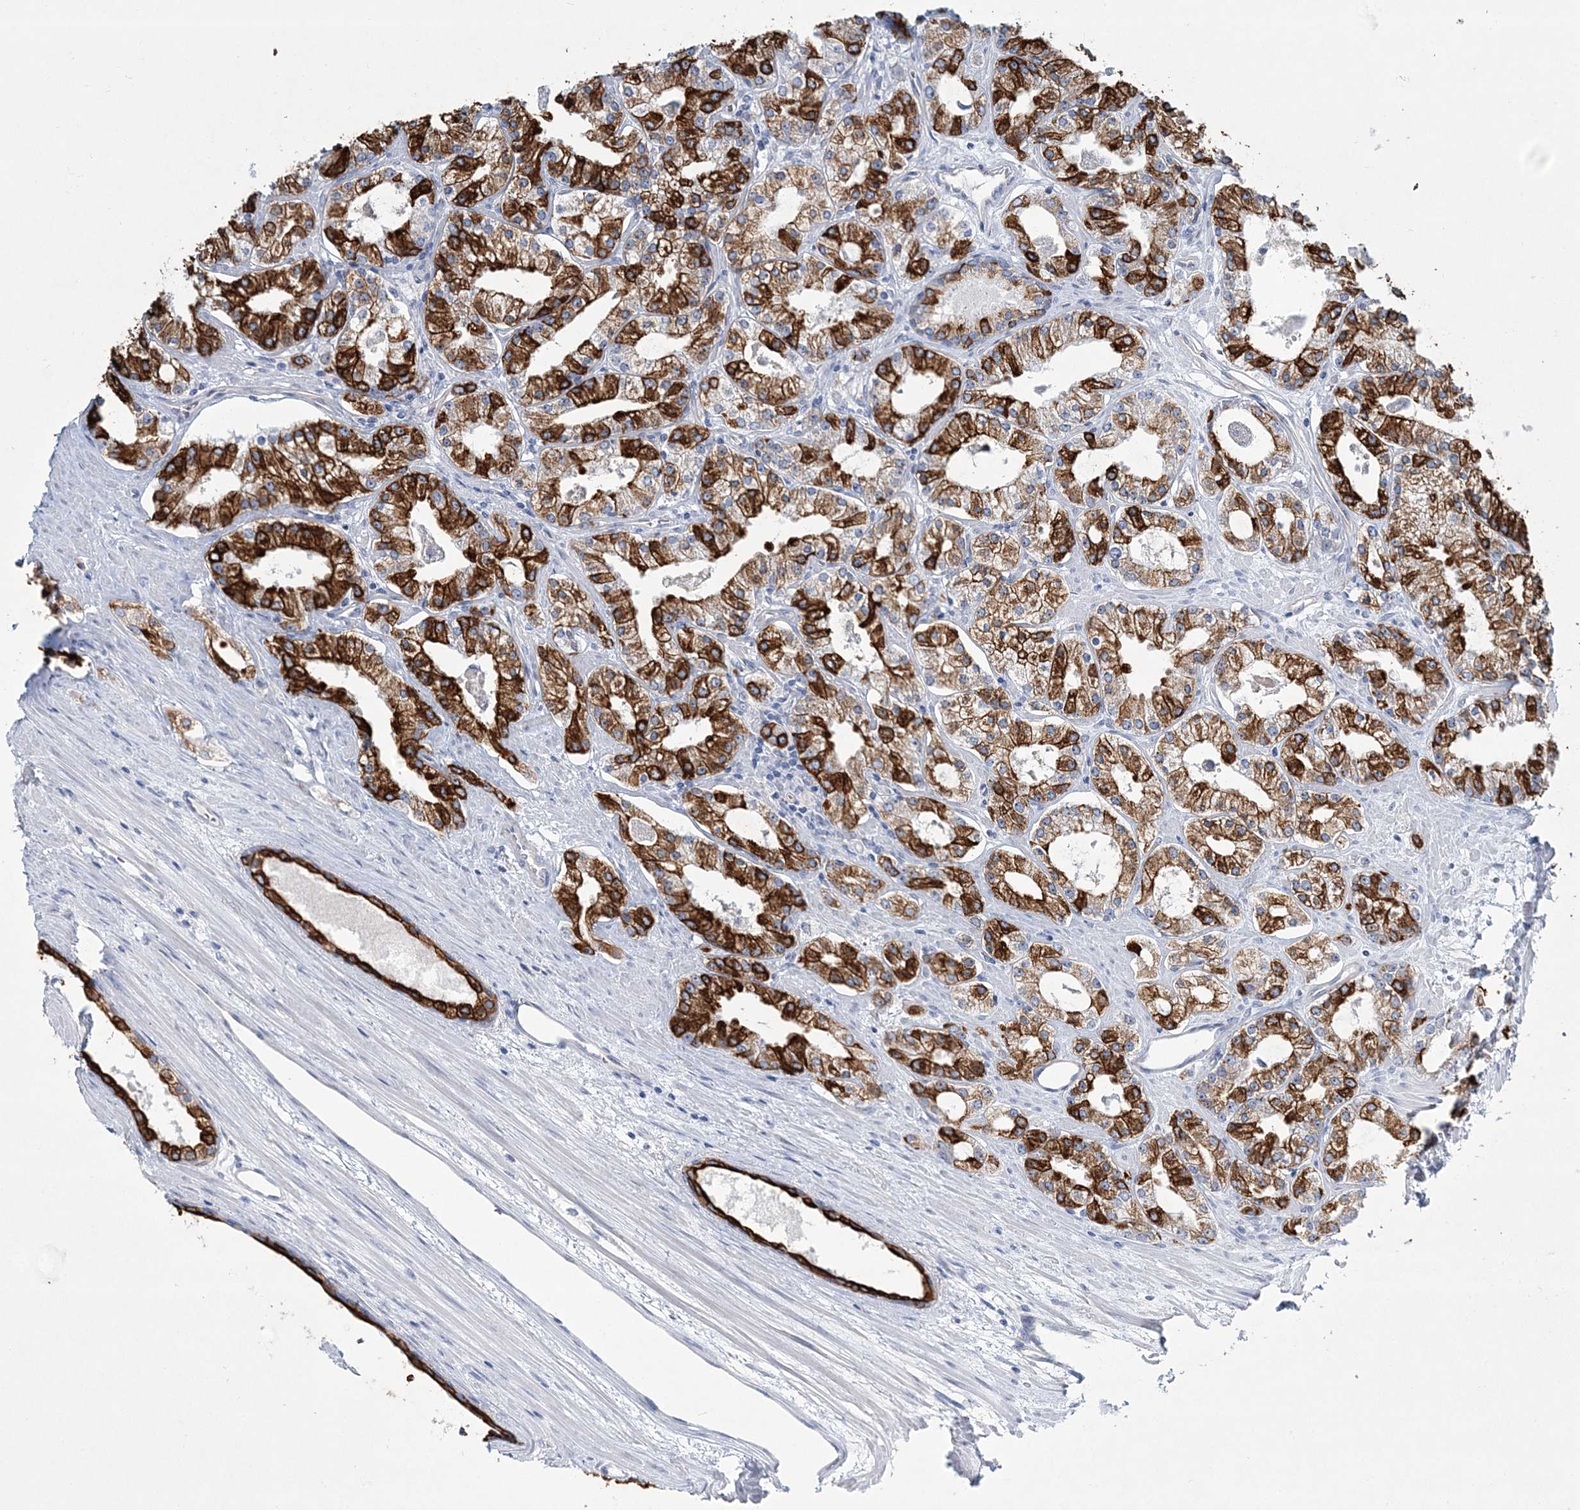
{"staining": {"intensity": "strong", "quantity": ">75%", "location": "cytoplasmic/membranous"}, "tissue": "prostate cancer", "cell_type": "Tumor cells", "image_type": "cancer", "snomed": [{"axis": "morphology", "description": "Adenocarcinoma, Low grade"}, {"axis": "topography", "description": "Prostate"}], "caption": "Strong cytoplasmic/membranous protein expression is seen in approximately >75% of tumor cells in prostate cancer. The protein of interest is shown in brown color, while the nuclei are stained blue.", "gene": "ADGRL1", "patient": {"sex": "male", "age": 69}}